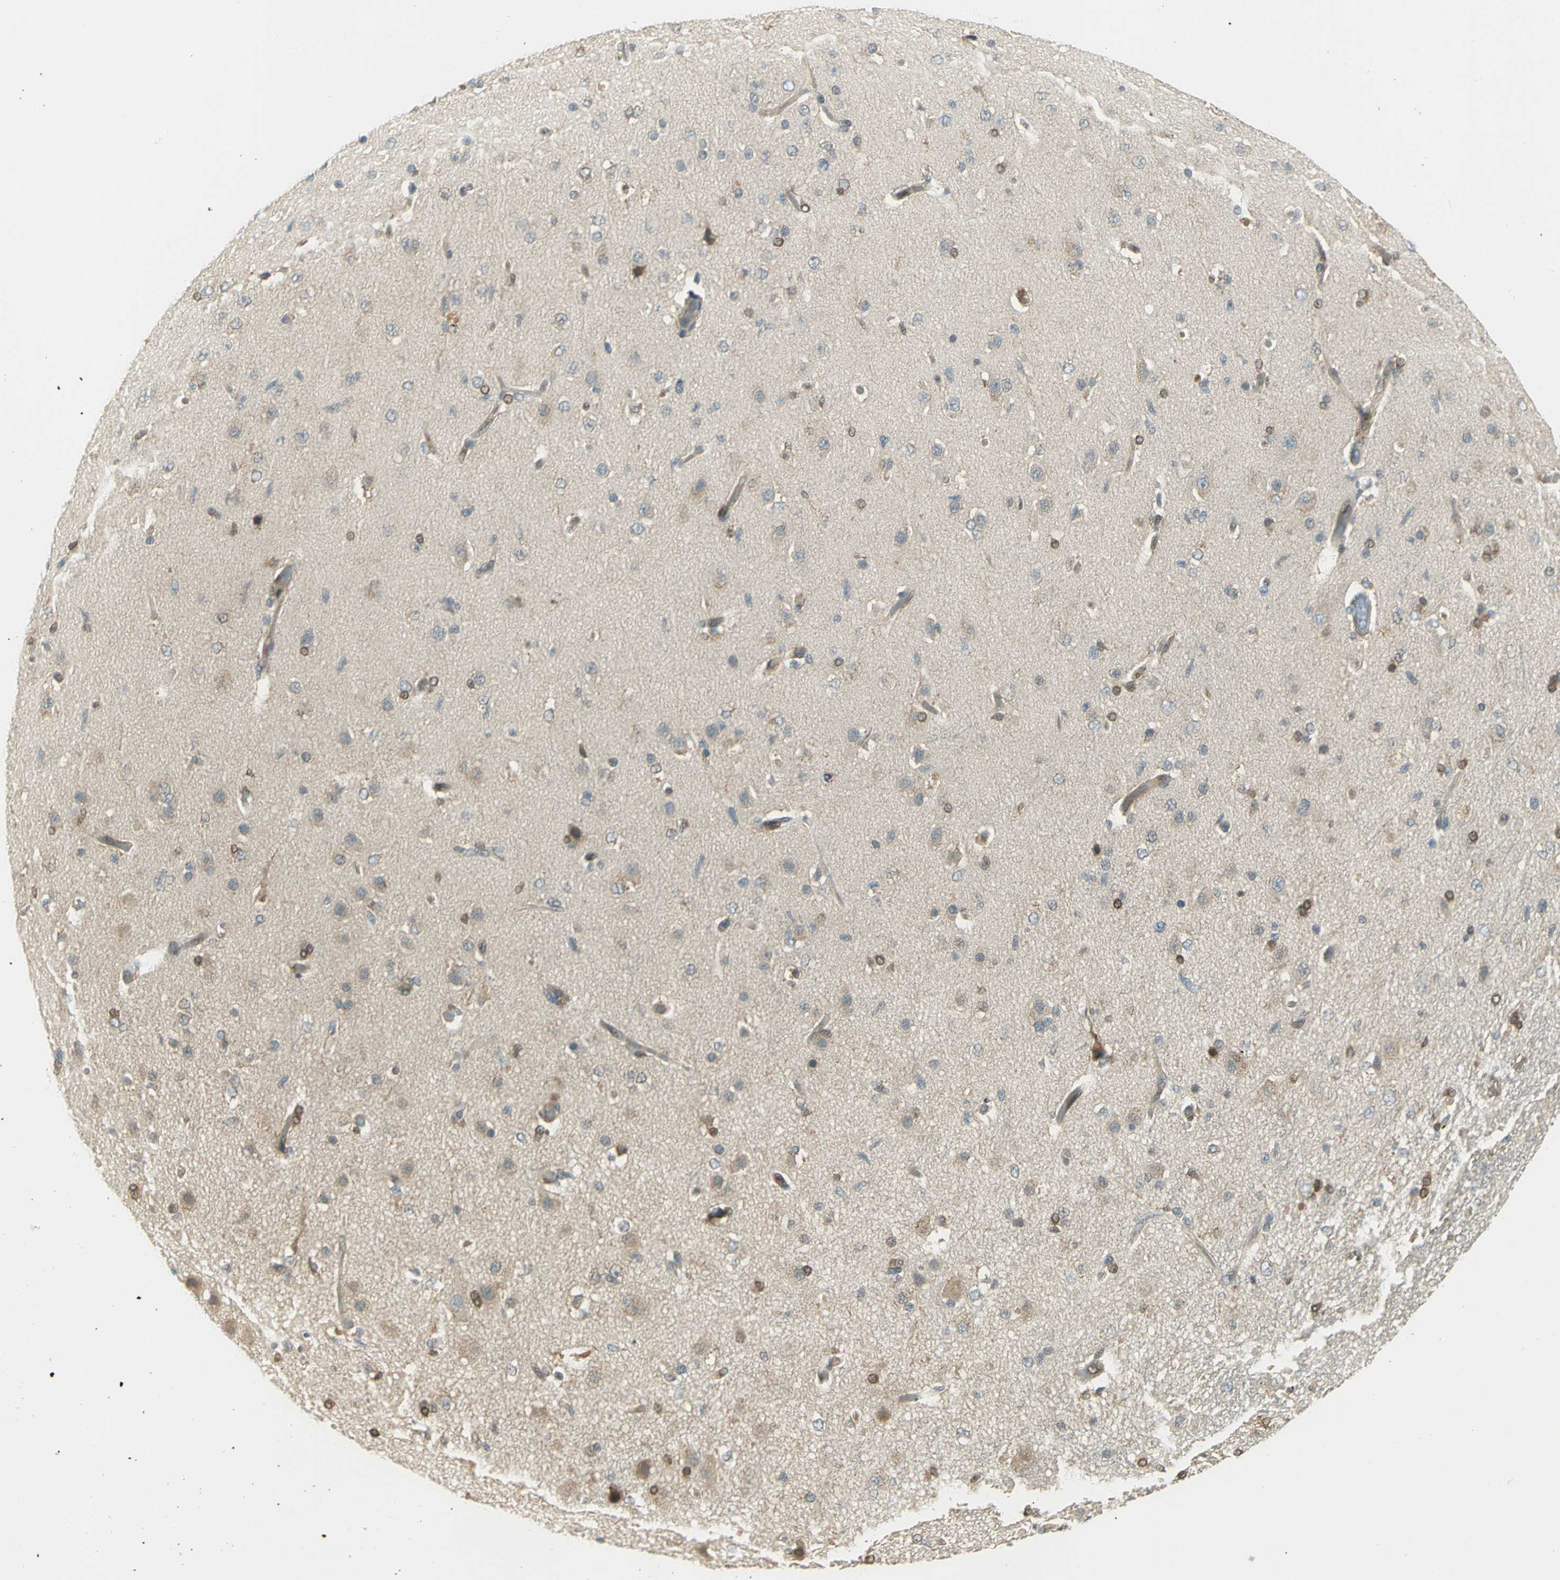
{"staining": {"intensity": "weak", "quantity": ">75%", "location": "cytoplasmic/membranous"}, "tissue": "glioma", "cell_type": "Tumor cells", "image_type": "cancer", "snomed": [{"axis": "morphology", "description": "Glioma, malignant, High grade"}, {"axis": "topography", "description": "Brain"}], "caption": "This photomicrograph demonstrates immunohistochemistry (IHC) staining of human high-grade glioma (malignant), with low weak cytoplasmic/membranous staining in about >75% of tumor cells.", "gene": "FYN", "patient": {"sex": "male", "age": 33}}